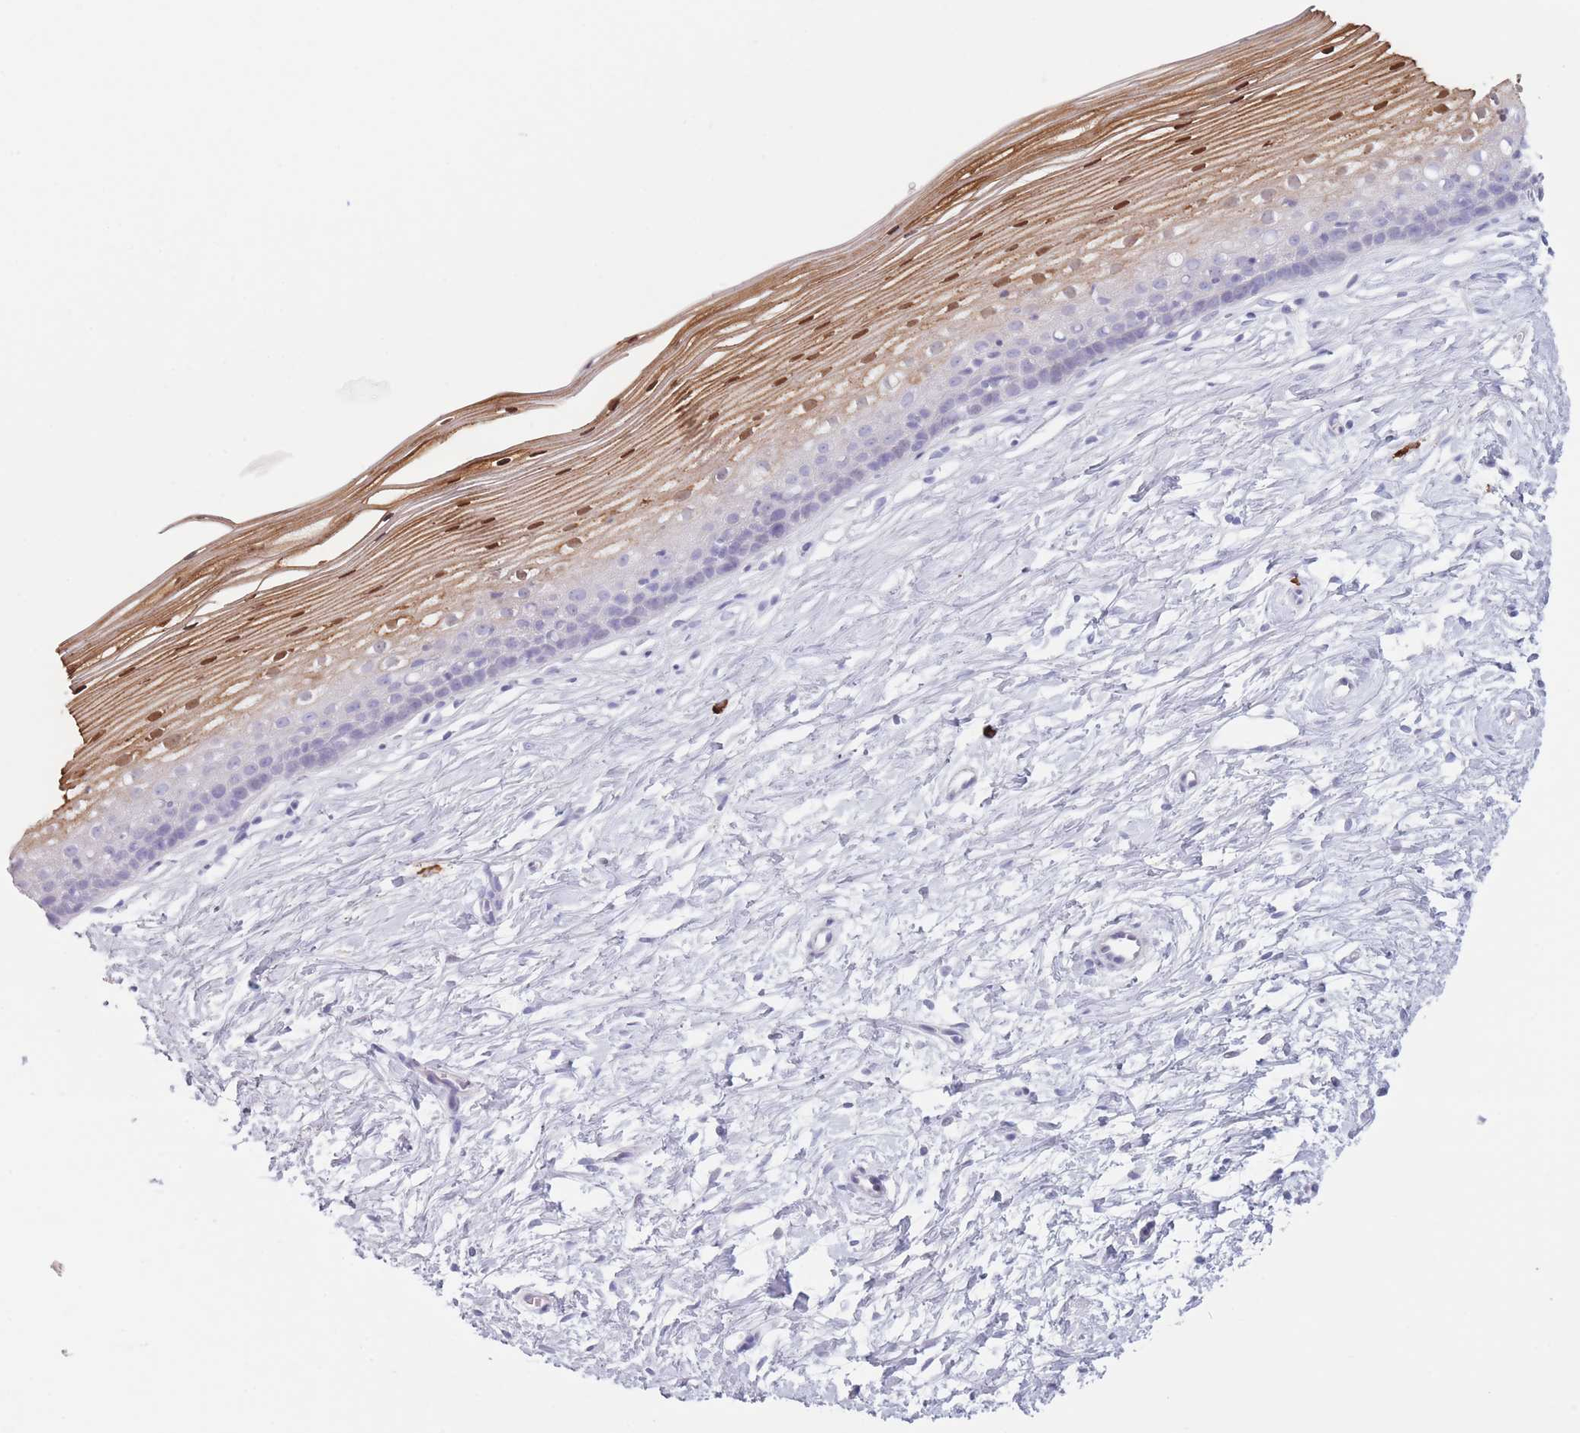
{"staining": {"intensity": "negative", "quantity": "none", "location": "none"}, "tissue": "cervix", "cell_type": "Glandular cells", "image_type": "normal", "snomed": [{"axis": "morphology", "description": "Normal tissue, NOS"}, {"axis": "topography", "description": "Cervix"}], "caption": "An image of cervix stained for a protein reveals no brown staining in glandular cells.", "gene": "PLEKHG2", "patient": {"sex": "female", "age": 40}}